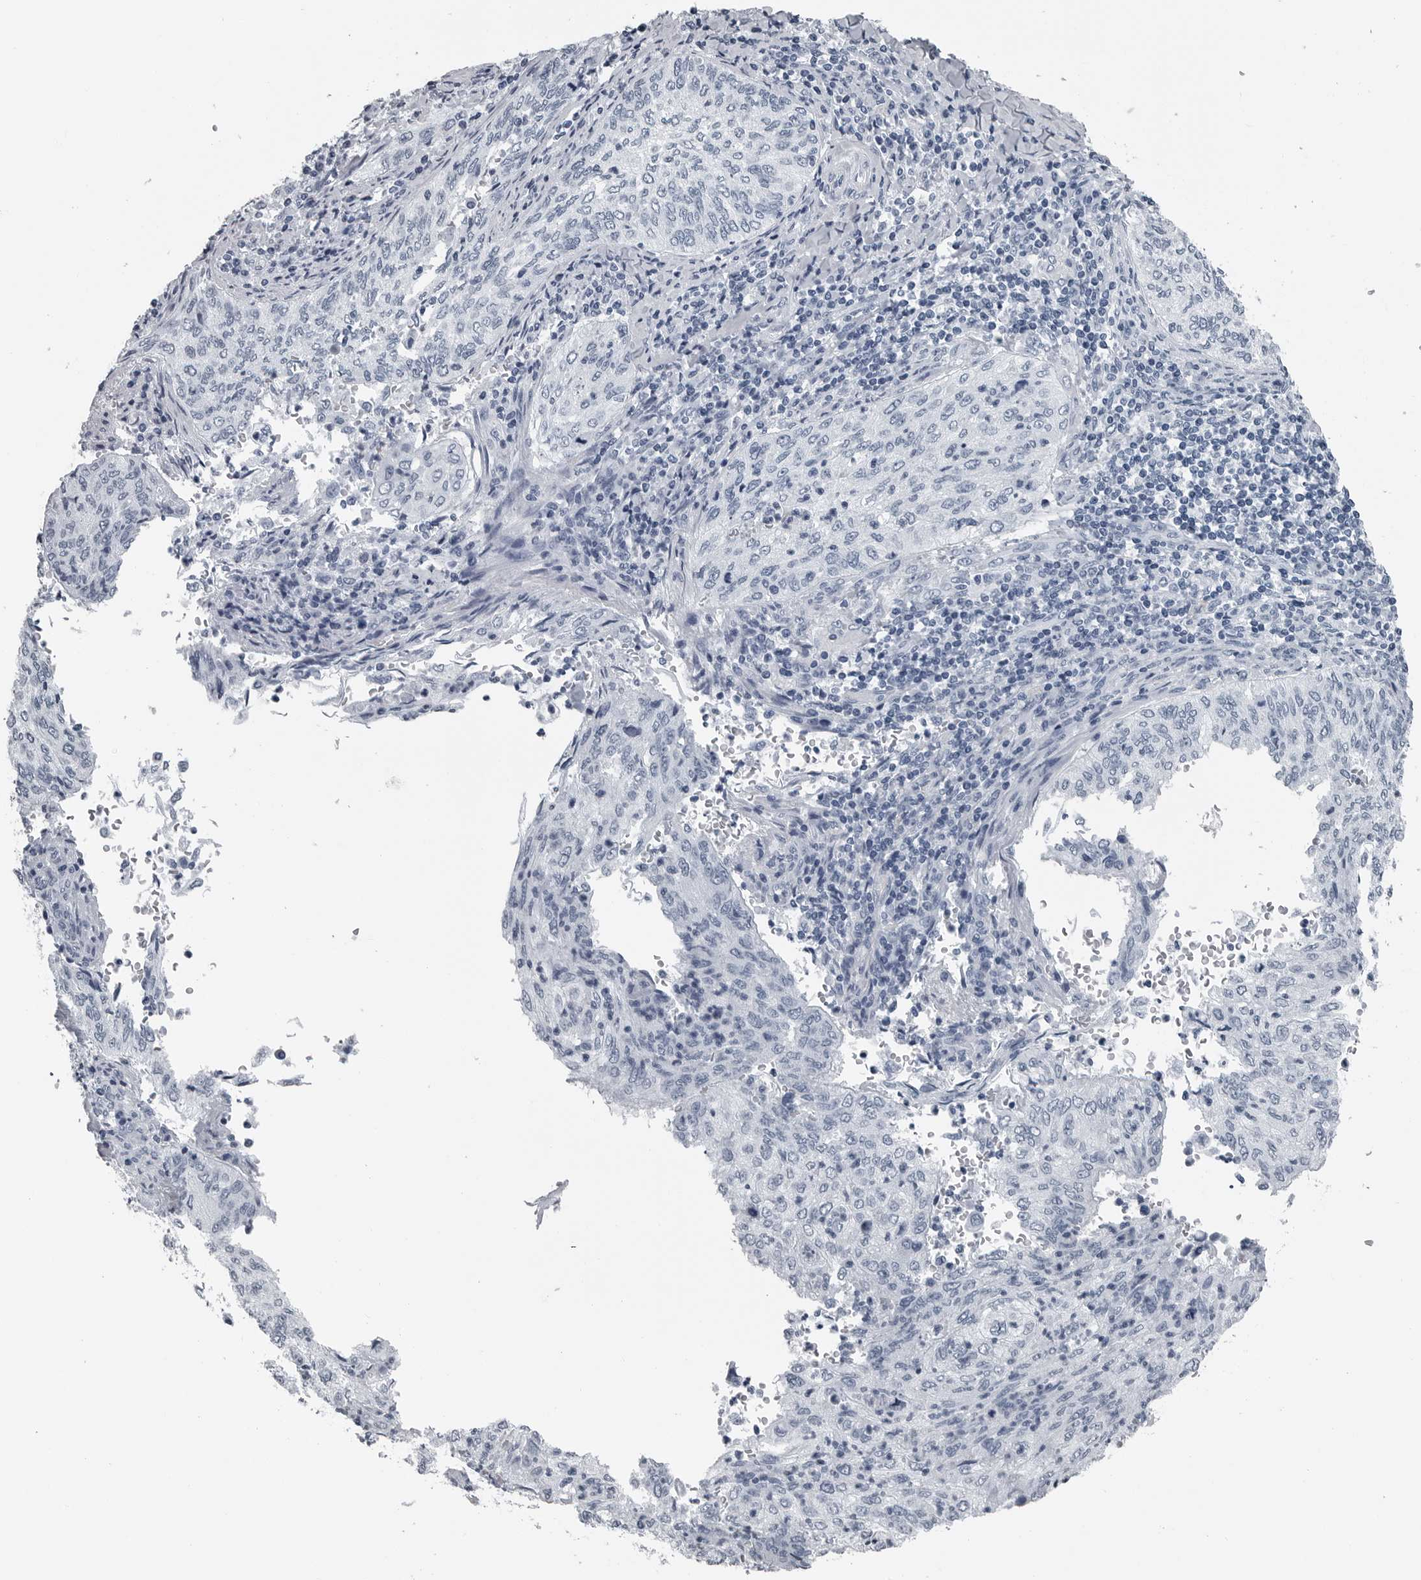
{"staining": {"intensity": "negative", "quantity": "none", "location": "none"}, "tissue": "cervical cancer", "cell_type": "Tumor cells", "image_type": "cancer", "snomed": [{"axis": "morphology", "description": "Squamous cell carcinoma, NOS"}, {"axis": "topography", "description": "Cervix"}], "caption": "Cervical squamous cell carcinoma was stained to show a protein in brown. There is no significant expression in tumor cells.", "gene": "SPINK1", "patient": {"sex": "female", "age": 30}}